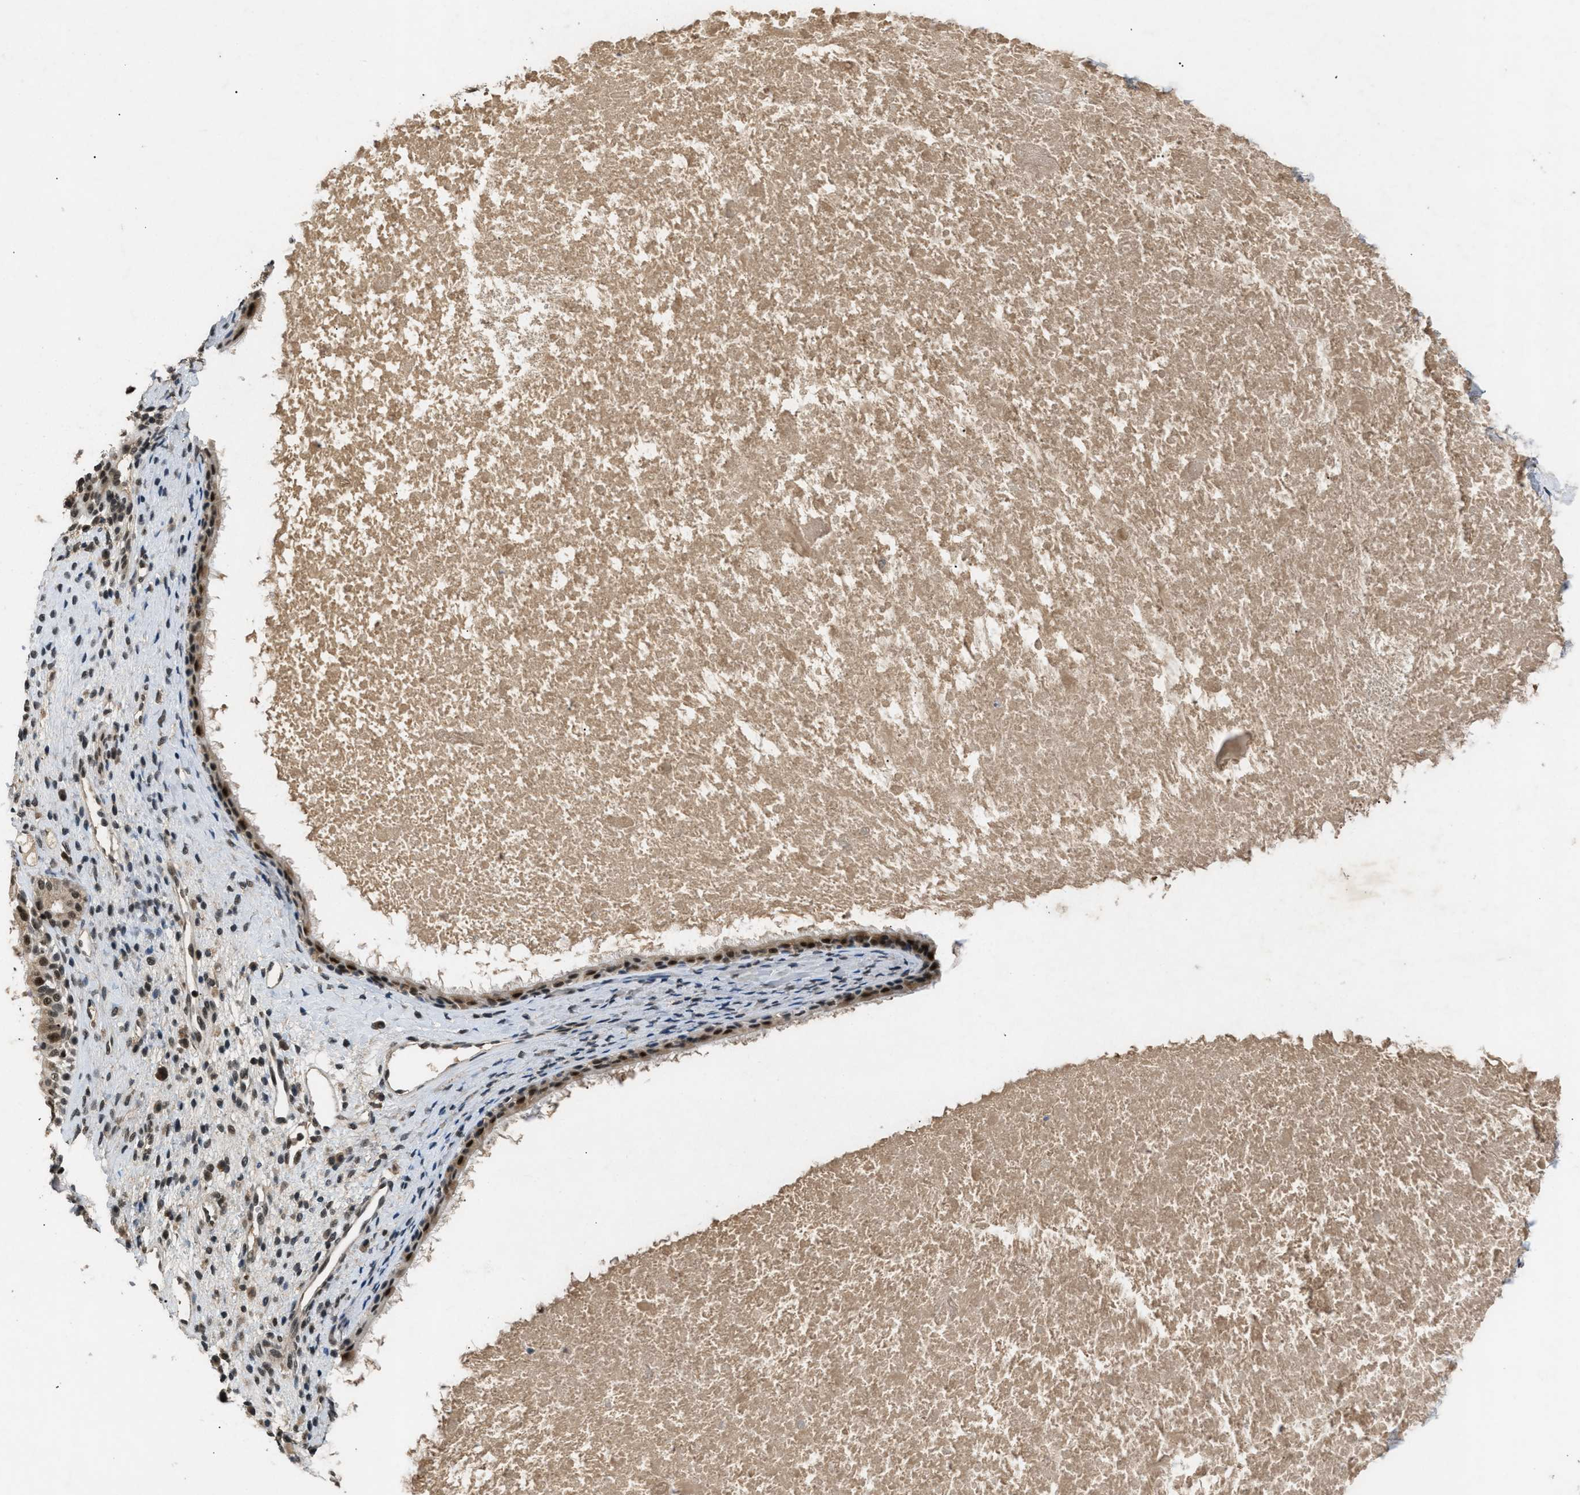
{"staining": {"intensity": "strong", "quantity": ">75%", "location": "cytoplasmic/membranous,nuclear"}, "tissue": "nasopharynx", "cell_type": "Respiratory epithelial cells", "image_type": "normal", "snomed": [{"axis": "morphology", "description": "Normal tissue, NOS"}, {"axis": "topography", "description": "Nasopharynx"}], "caption": "Protein staining of normal nasopharynx shows strong cytoplasmic/membranous,nuclear staining in approximately >75% of respiratory epithelial cells. The staining was performed using DAB (3,3'-diaminobenzidine), with brown indicating positive protein expression. Nuclei are stained blue with hematoxylin.", "gene": "RBM5", "patient": {"sex": "male", "age": 22}}